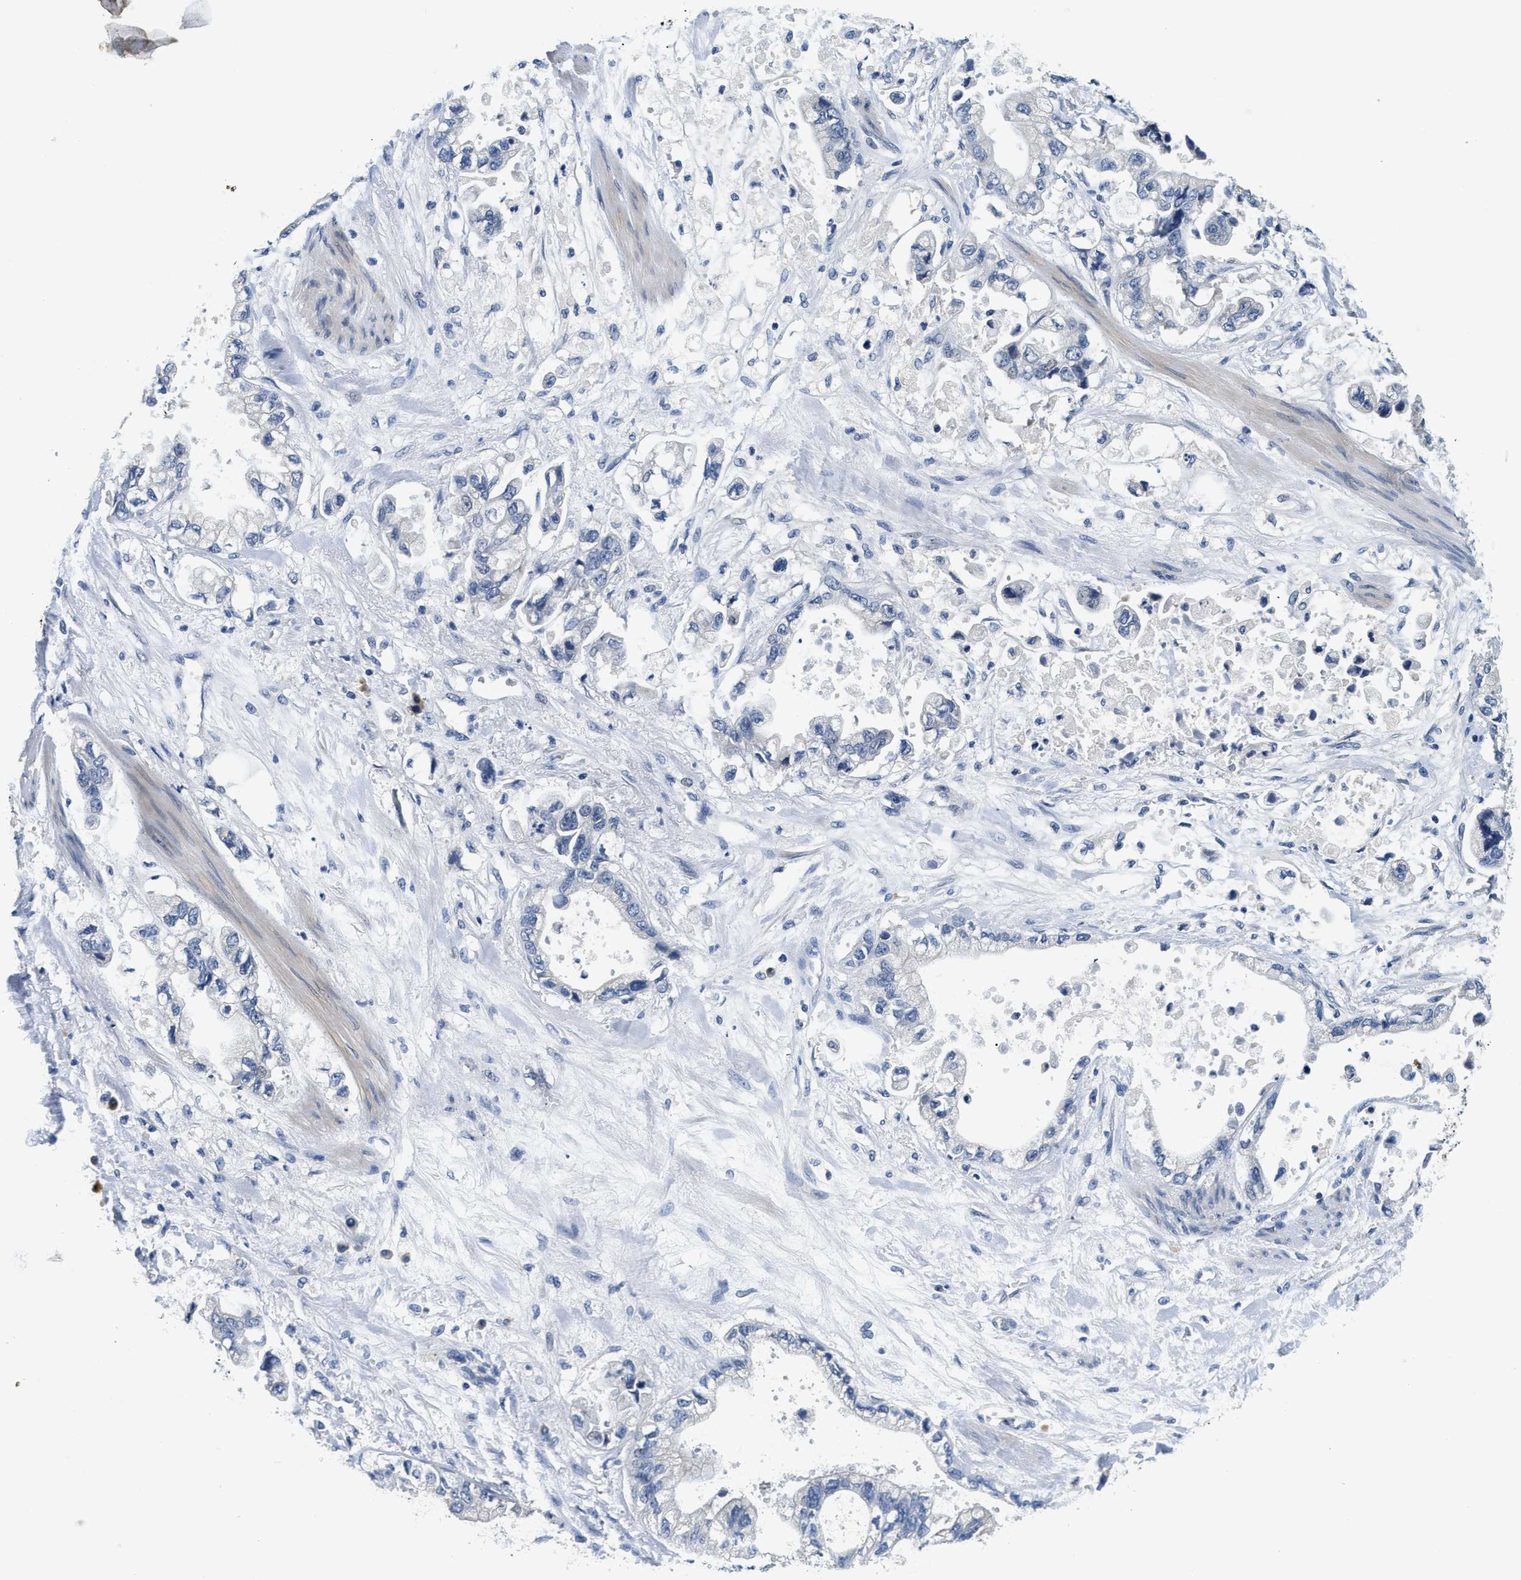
{"staining": {"intensity": "negative", "quantity": "none", "location": "none"}, "tissue": "stomach cancer", "cell_type": "Tumor cells", "image_type": "cancer", "snomed": [{"axis": "morphology", "description": "Normal tissue, NOS"}, {"axis": "morphology", "description": "Adenocarcinoma, NOS"}, {"axis": "topography", "description": "Stomach"}], "caption": "Immunohistochemical staining of human stomach cancer (adenocarcinoma) displays no significant staining in tumor cells.", "gene": "ALDH3A2", "patient": {"sex": "male", "age": 62}}